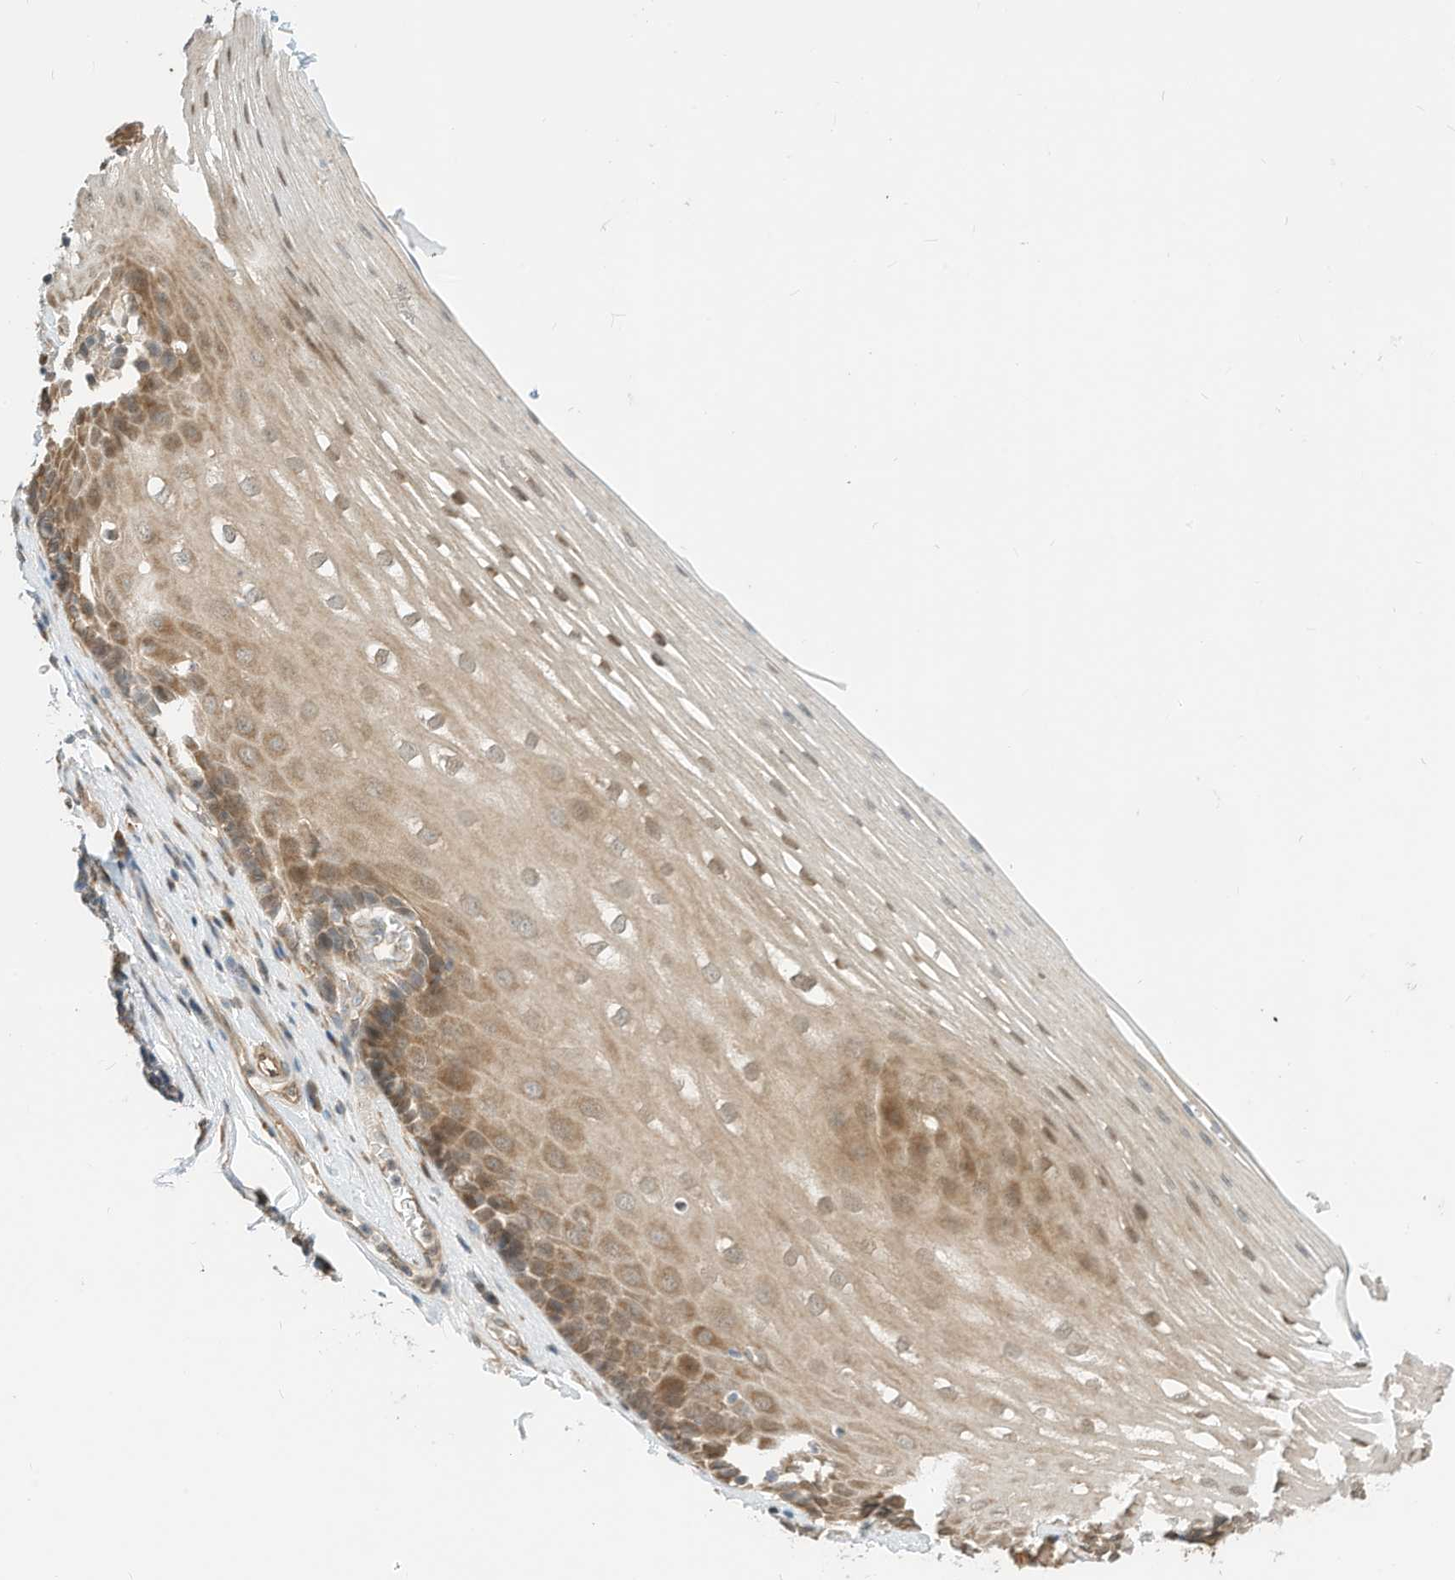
{"staining": {"intensity": "moderate", "quantity": "25%-75%", "location": "cytoplasmic/membranous"}, "tissue": "esophagus", "cell_type": "Squamous epithelial cells", "image_type": "normal", "snomed": [{"axis": "morphology", "description": "Normal tissue, NOS"}, {"axis": "topography", "description": "Esophagus"}], "caption": "High-power microscopy captured an immunohistochemistry (IHC) photomicrograph of unremarkable esophagus, revealing moderate cytoplasmic/membranous positivity in about 25%-75% of squamous epithelial cells. The staining is performed using DAB (3,3'-diaminobenzidine) brown chromogen to label protein expression. The nuclei are counter-stained blue using hematoxylin.", "gene": "OFD1", "patient": {"sex": "male", "age": 62}}